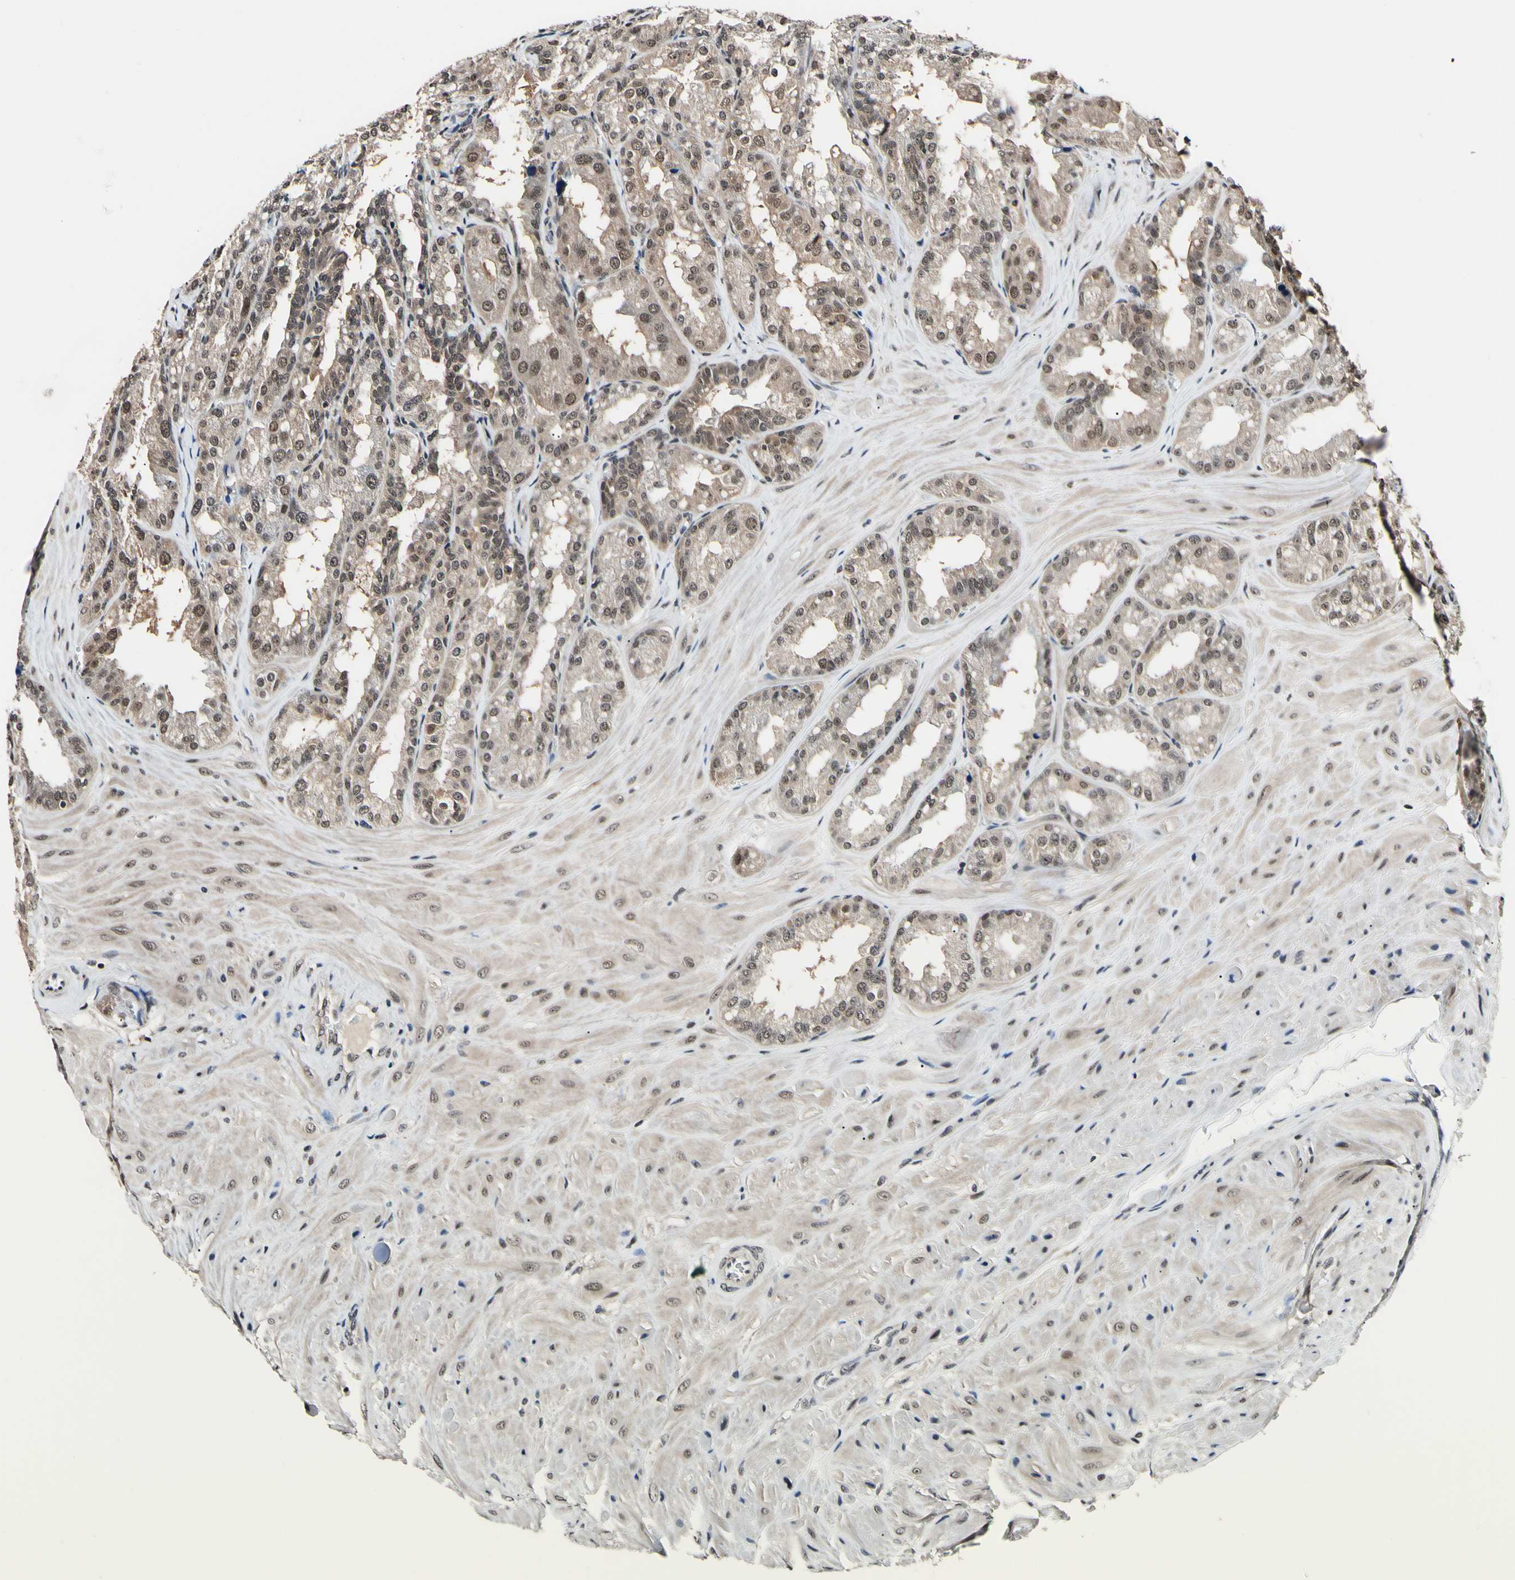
{"staining": {"intensity": "weak", "quantity": ">75%", "location": "cytoplasmic/membranous,nuclear"}, "tissue": "seminal vesicle", "cell_type": "Glandular cells", "image_type": "normal", "snomed": [{"axis": "morphology", "description": "Normal tissue, NOS"}, {"axis": "topography", "description": "Prostate"}, {"axis": "topography", "description": "Seminal veicle"}], "caption": "Approximately >75% of glandular cells in normal seminal vesicle show weak cytoplasmic/membranous,nuclear protein expression as visualized by brown immunohistochemical staining.", "gene": "PSMD10", "patient": {"sex": "male", "age": 51}}